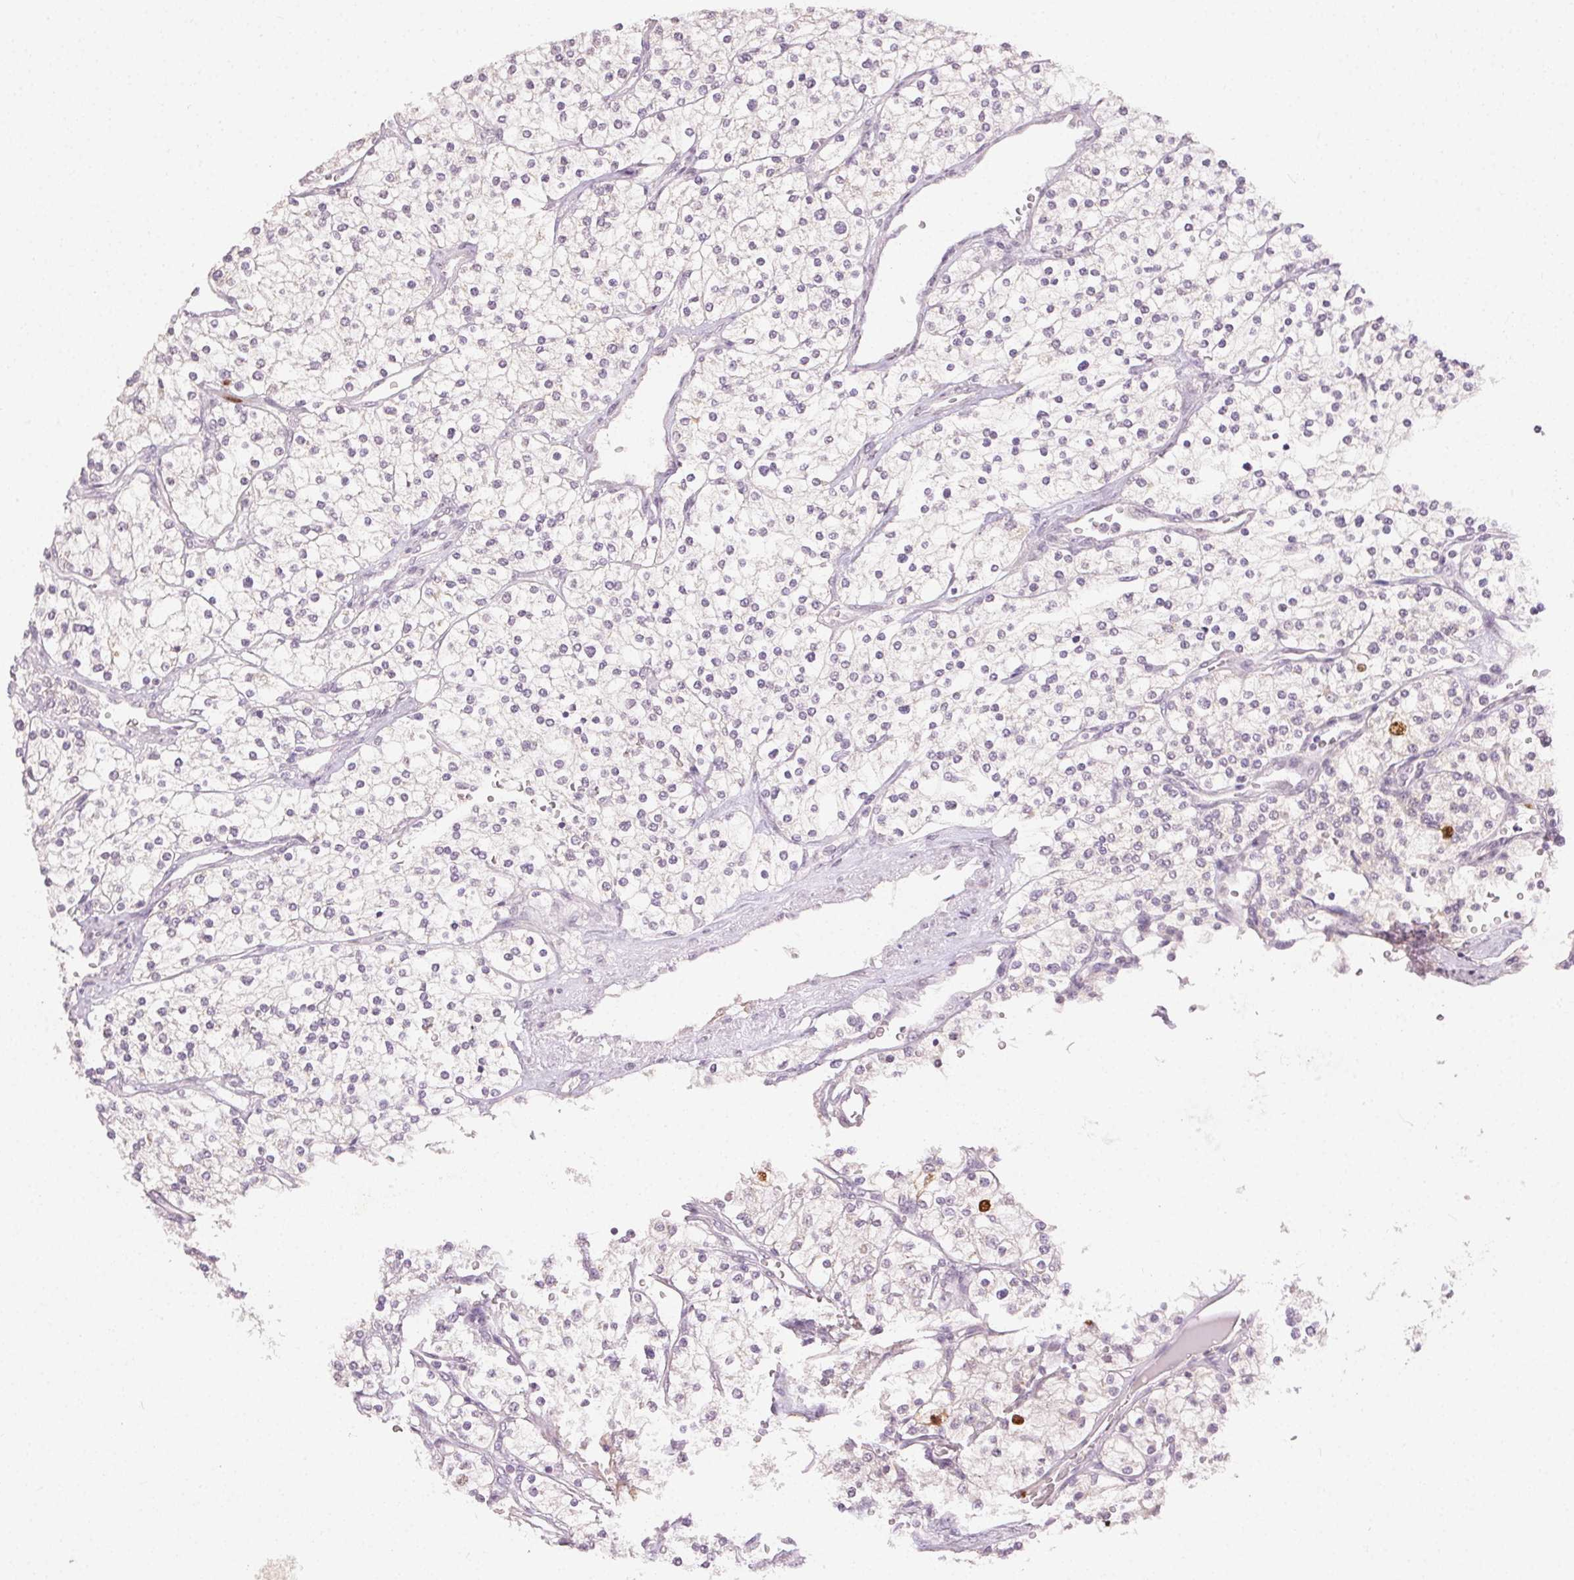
{"staining": {"intensity": "strong", "quantity": "<25%", "location": "nuclear"}, "tissue": "renal cancer", "cell_type": "Tumor cells", "image_type": "cancer", "snomed": [{"axis": "morphology", "description": "Adenocarcinoma, NOS"}, {"axis": "topography", "description": "Kidney"}], "caption": "Brown immunohistochemical staining in human renal cancer (adenocarcinoma) reveals strong nuclear positivity in about <25% of tumor cells.", "gene": "ANLN", "patient": {"sex": "male", "age": 80}}